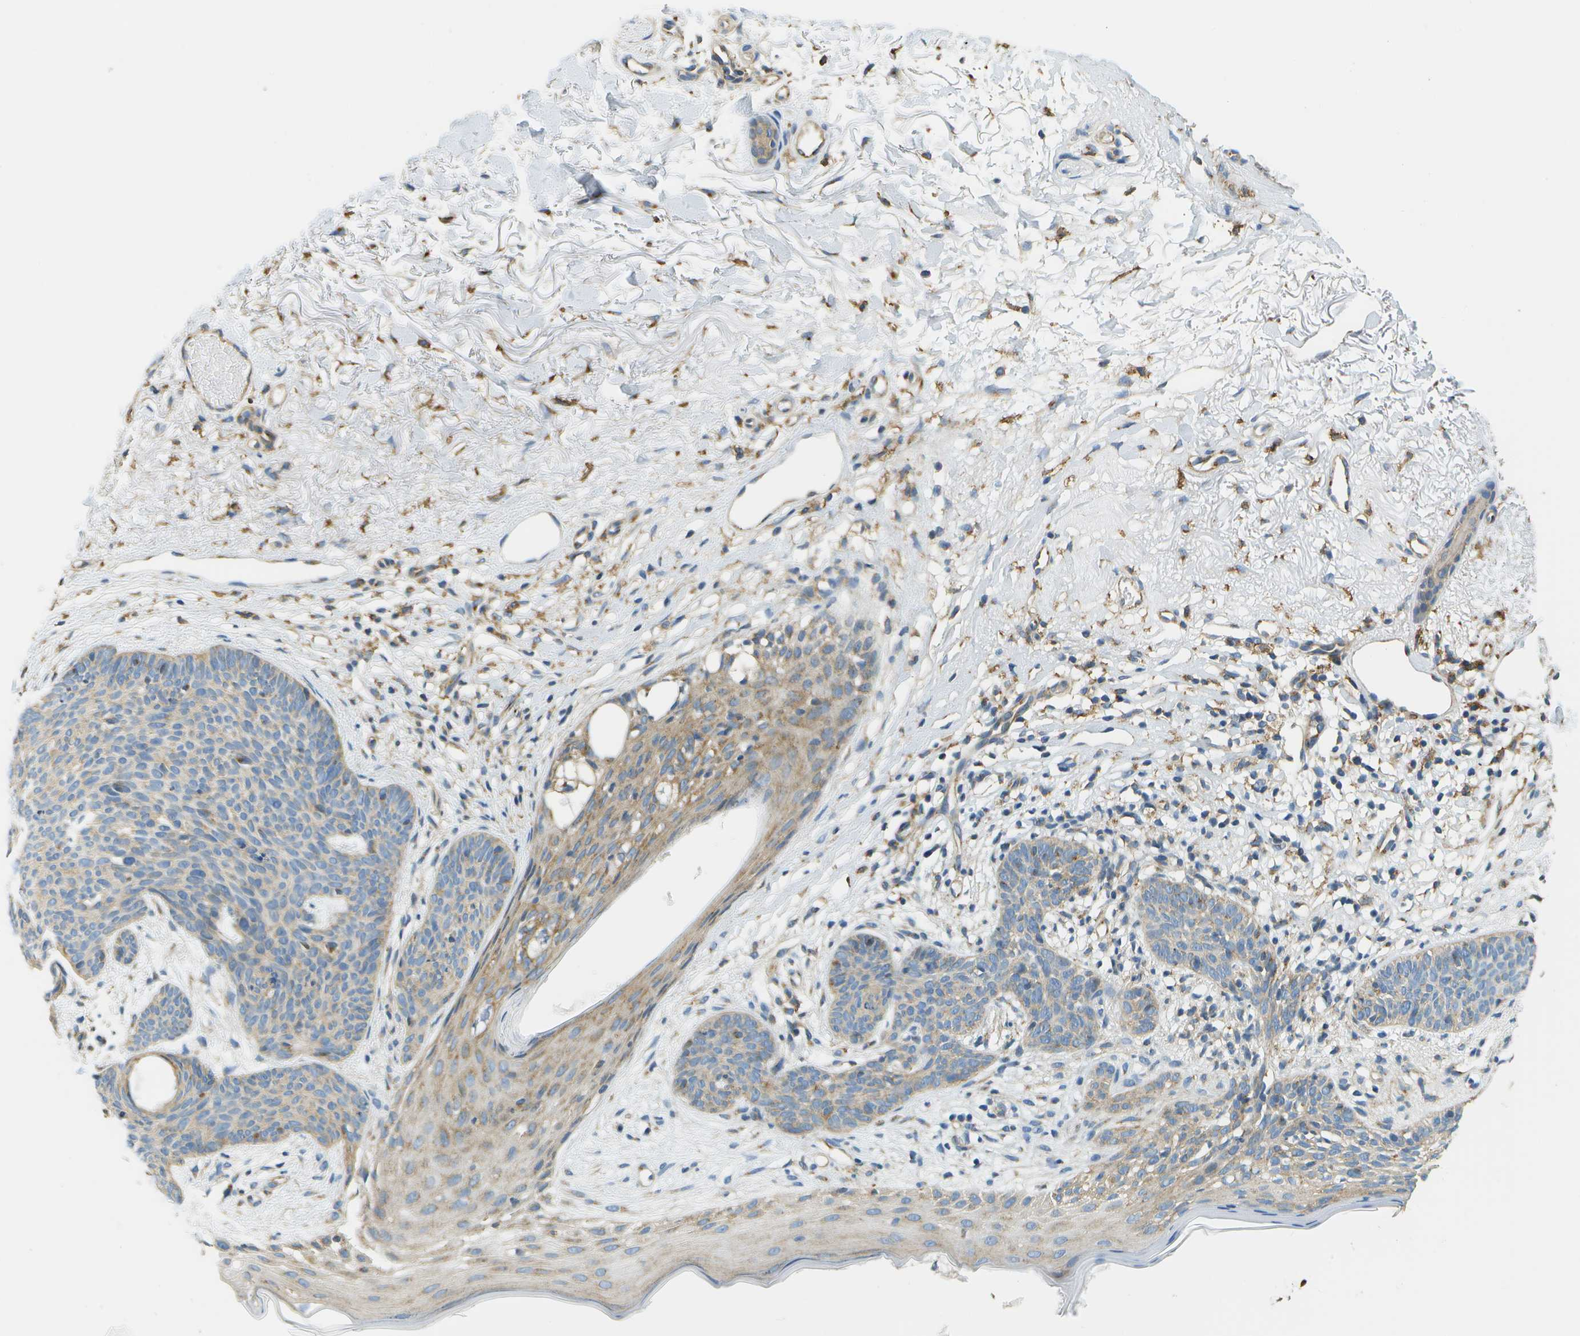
{"staining": {"intensity": "moderate", "quantity": "<25%", "location": "cytoplasmic/membranous"}, "tissue": "skin cancer", "cell_type": "Tumor cells", "image_type": "cancer", "snomed": [{"axis": "morphology", "description": "Normal tissue, NOS"}, {"axis": "morphology", "description": "Basal cell carcinoma"}, {"axis": "topography", "description": "Skin"}], "caption": "A low amount of moderate cytoplasmic/membranous staining is identified in about <25% of tumor cells in basal cell carcinoma (skin) tissue. Nuclei are stained in blue.", "gene": "CLTC", "patient": {"sex": "female", "age": 70}}